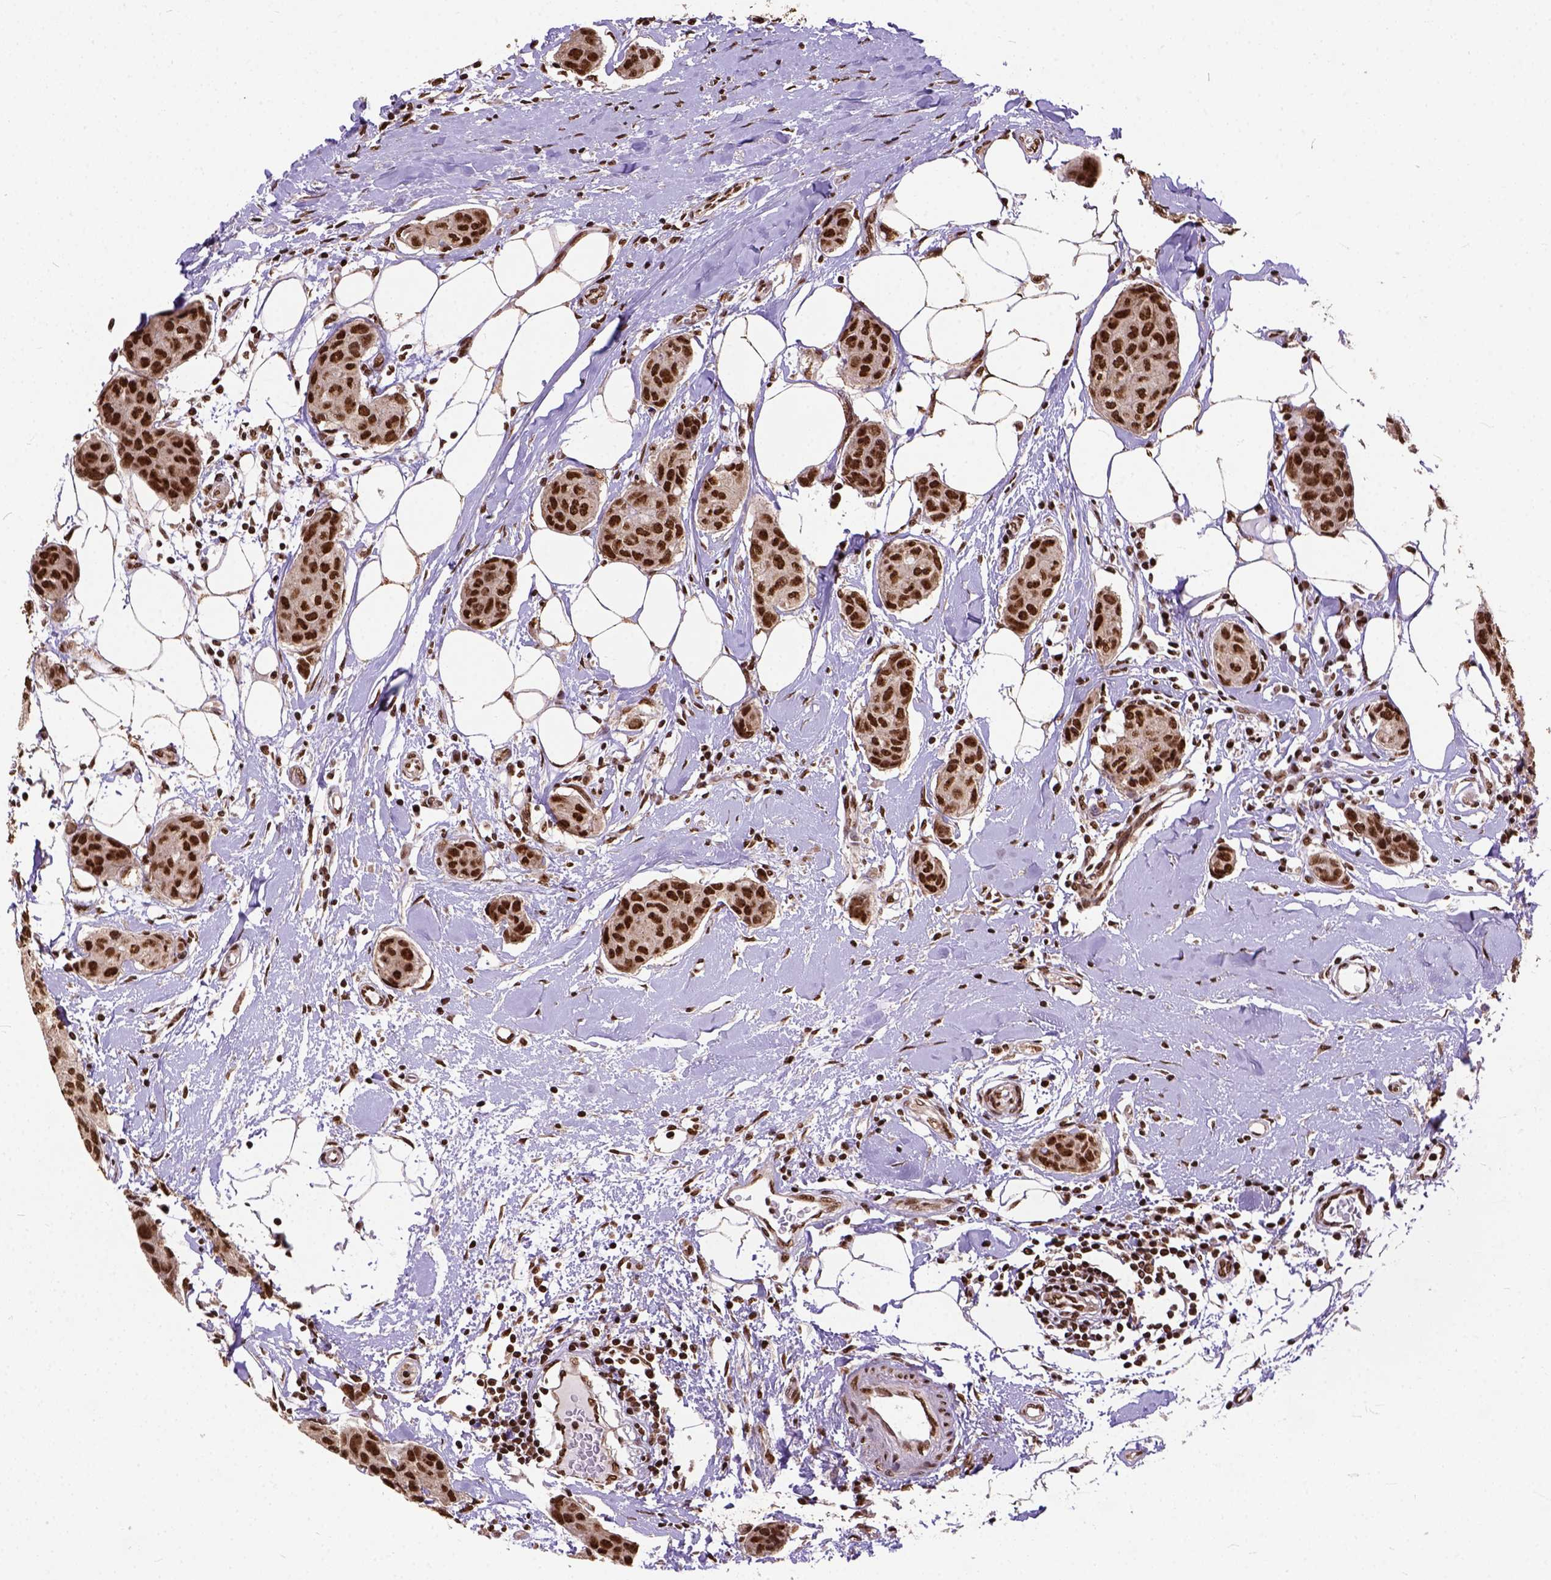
{"staining": {"intensity": "strong", "quantity": ">75%", "location": "nuclear"}, "tissue": "breast cancer", "cell_type": "Tumor cells", "image_type": "cancer", "snomed": [{"axis": "morphology", "description": "Duct carcinoma"}, {"axis": "topography", "description": "Breast"}], "caption": "Immunohistochemistry (IHC) photomicrograph of invasive ductal carcinoma (breast) stained for a protein (brown), which shows high levels of strong nuclear positivity in approximately >75% of tumor cells.", "gene": "NACC1", "patient": {"sex": "female", "age": 80}}